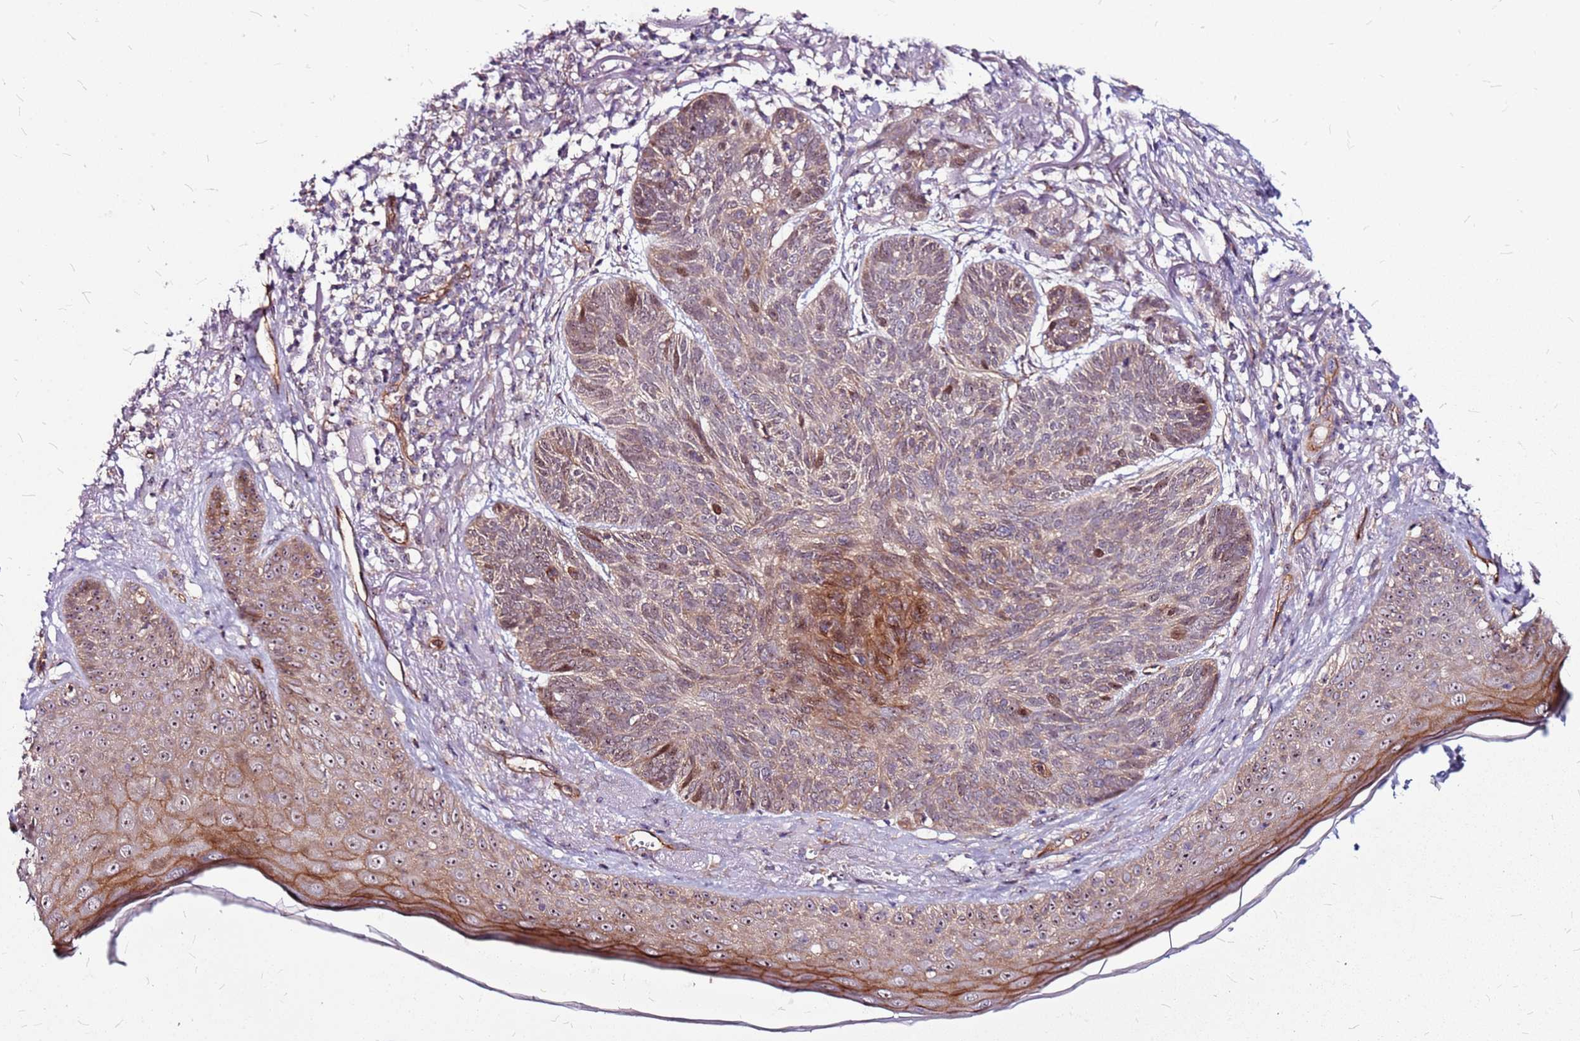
{"staining": {"intensity": "moderate", "quantity": "25%-75%", "location": "cytoplasmic/membranous,nuclear"}, "tissue": "skin cancer", "cell_type": "Tumor cells", "image_type": "cancer", "snomed": [{"axis": "morphology", "description": "Normal tissue, NOS"}, {"axis": "morphology", "description": "Basal cell carcinoma"}, {"axis": "topography", "description": "Skin"}], "caption": "Skin basal cell carcinoma stained for a protein demonstrates moderate cytoplasmic/membranous and nuclear positivity in tumor cells. The staining was performed using DAB, with brown indicating positive protein expression. Nuclei are stained blue with hematoxylin.", "gene": "TOPAZ1", "patient": {"sex": "male", "age": 66}}